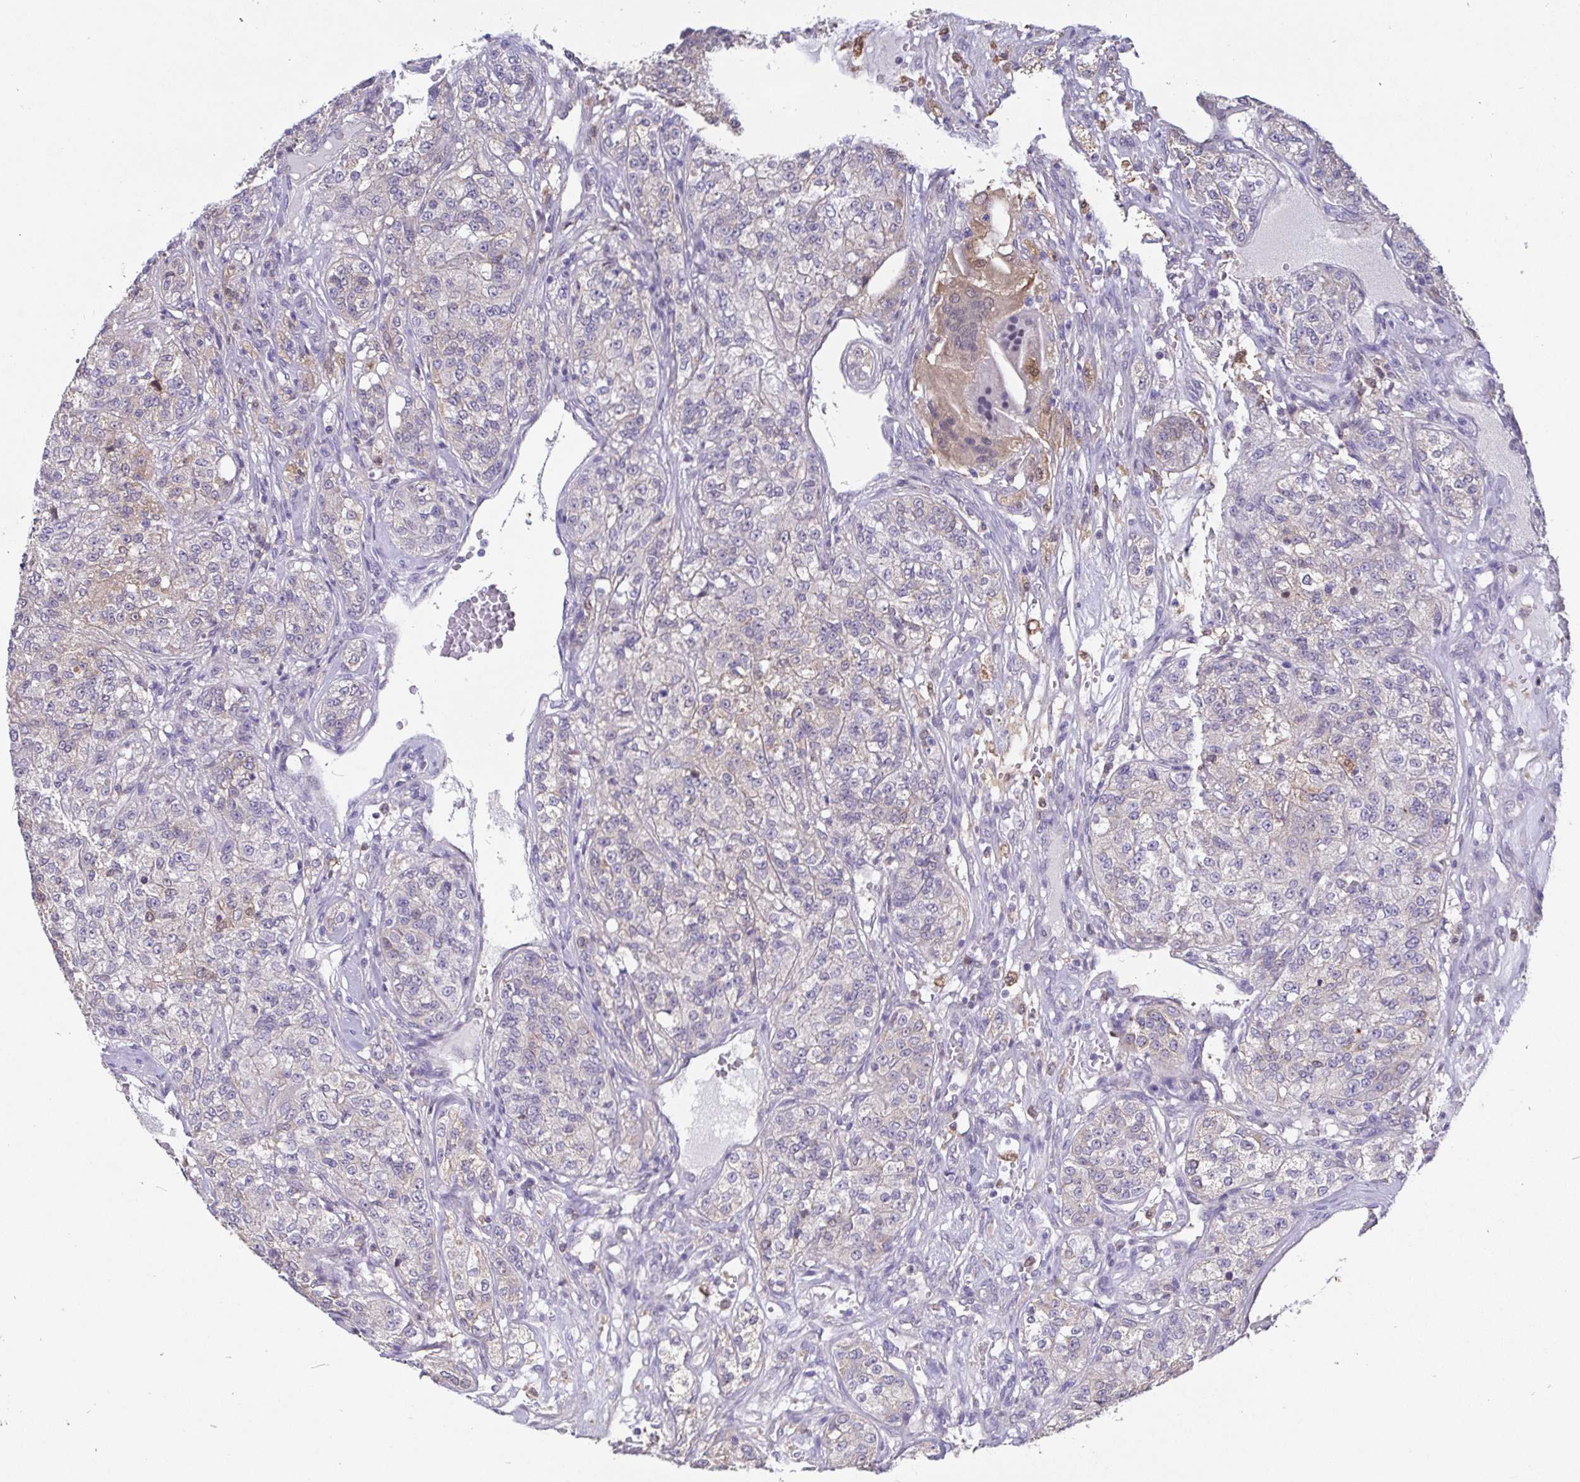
{"staining": {"intensity": "negative", "quantity": "none", "location": "none"}, "tissue": "renal cancer", "cell_type": "Tumor cells", "image_type": "cancer", "snomed": [{"axis": "morphology", "description": "Adenocarcinoma, NOS"}, {"axis": "topography", "description": "Kidney"}], "caption": "Immunohistochemical staining of renal cancer exhibits no significant positivity in tumor cells.", "gene": "IDH1", "patient": {"sex": "female", "age": 63}}